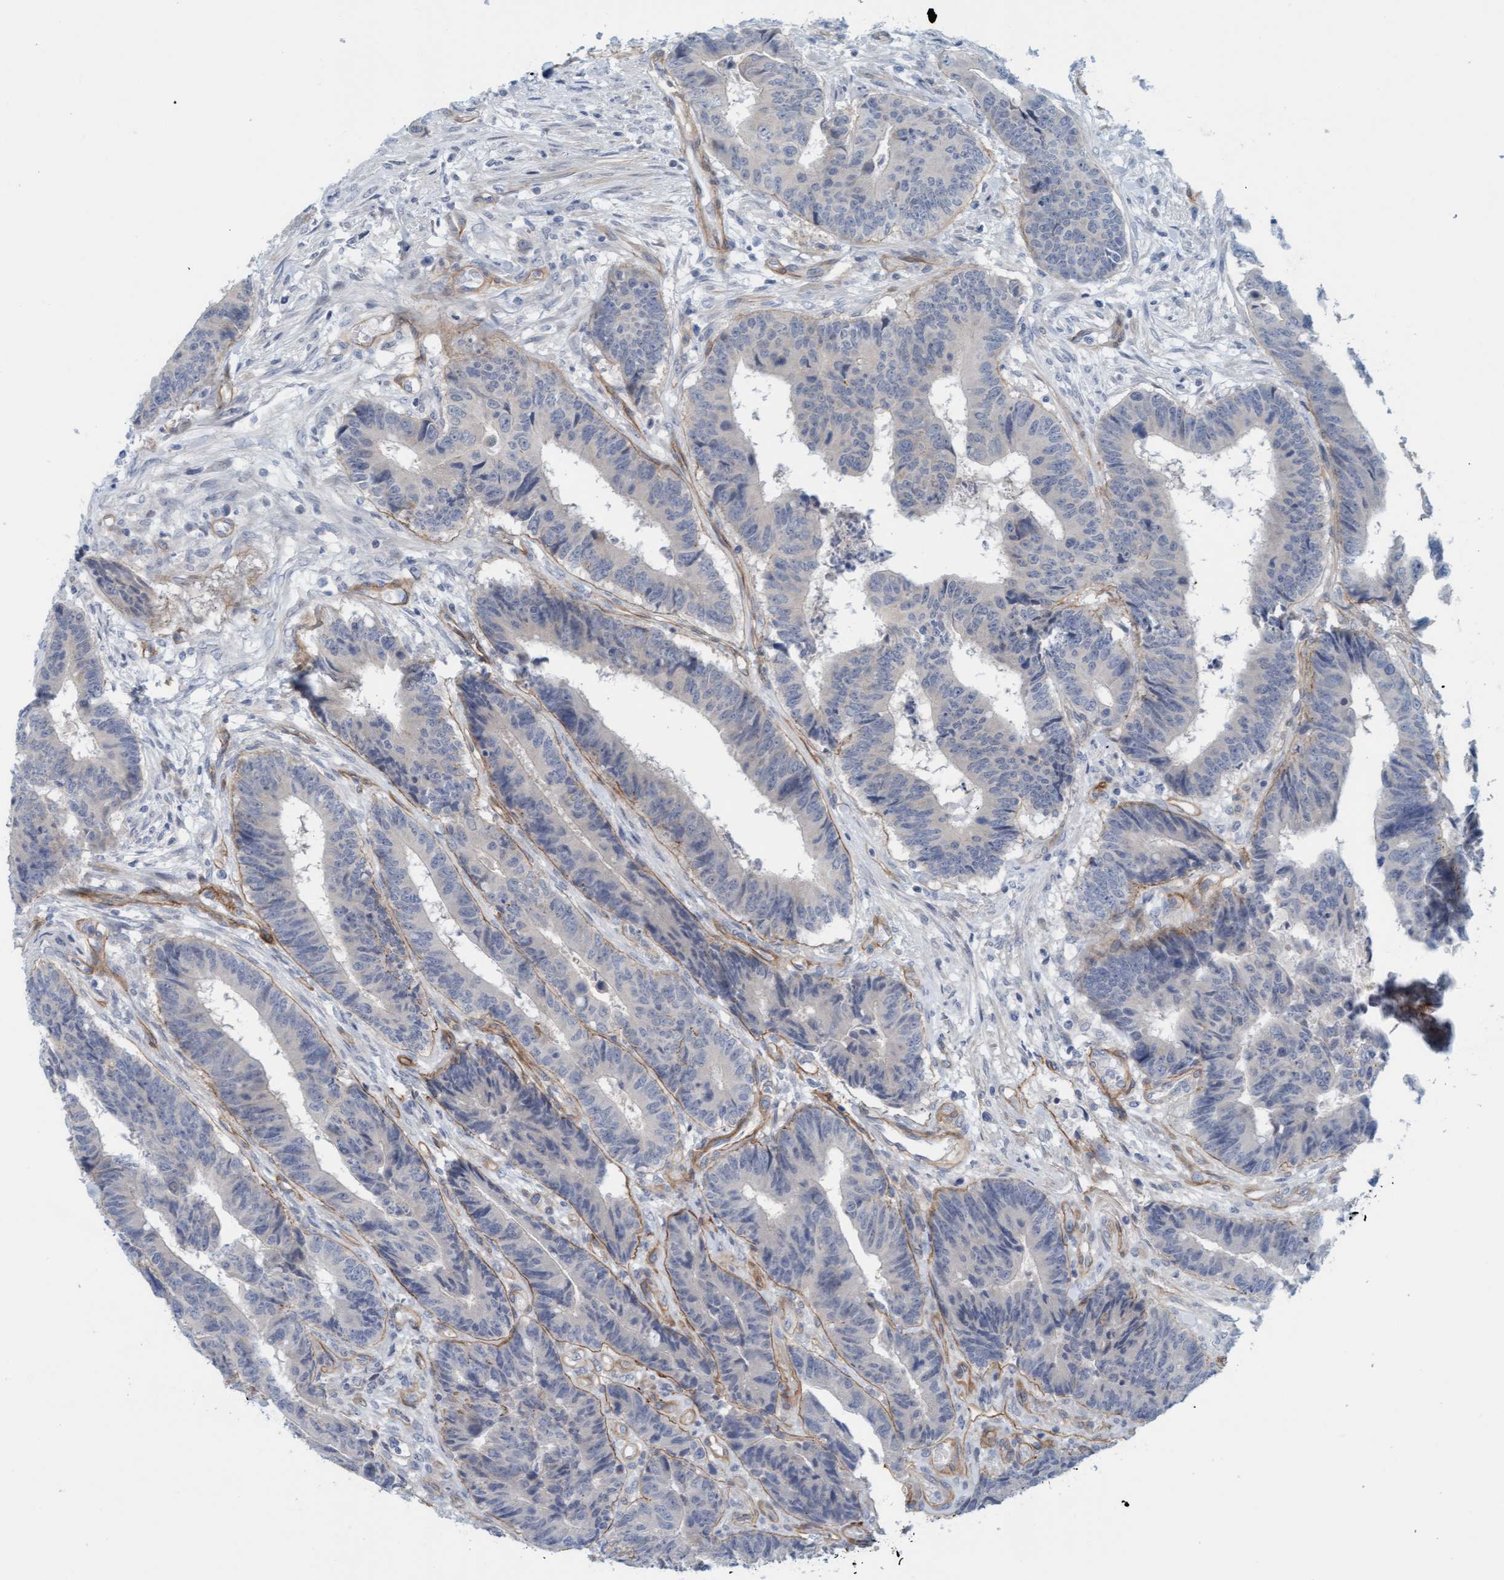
{"staining": {"intensity": "weak", "quantity": "25%-75%", "location": "cytoplasmic/membranous"}, "tissue": "colorectal cancer", "cell_type": "Tumor cells", "image_type": "cancer", "snomed": [{"axis": "morphology", "description": "Adenocarcinoma, NOS"}, {"axis": "topography", "description": "Rectum"}], "caption": "Approximately 25%-75% of tumor cells in human colorectal cancer demonstrate weak cytoplasmic/membranous protein positivity as visualized by brown immunohistochemical staining.", "gene": "TSTD2", "patient": {"sex": "male", "age": 84}}